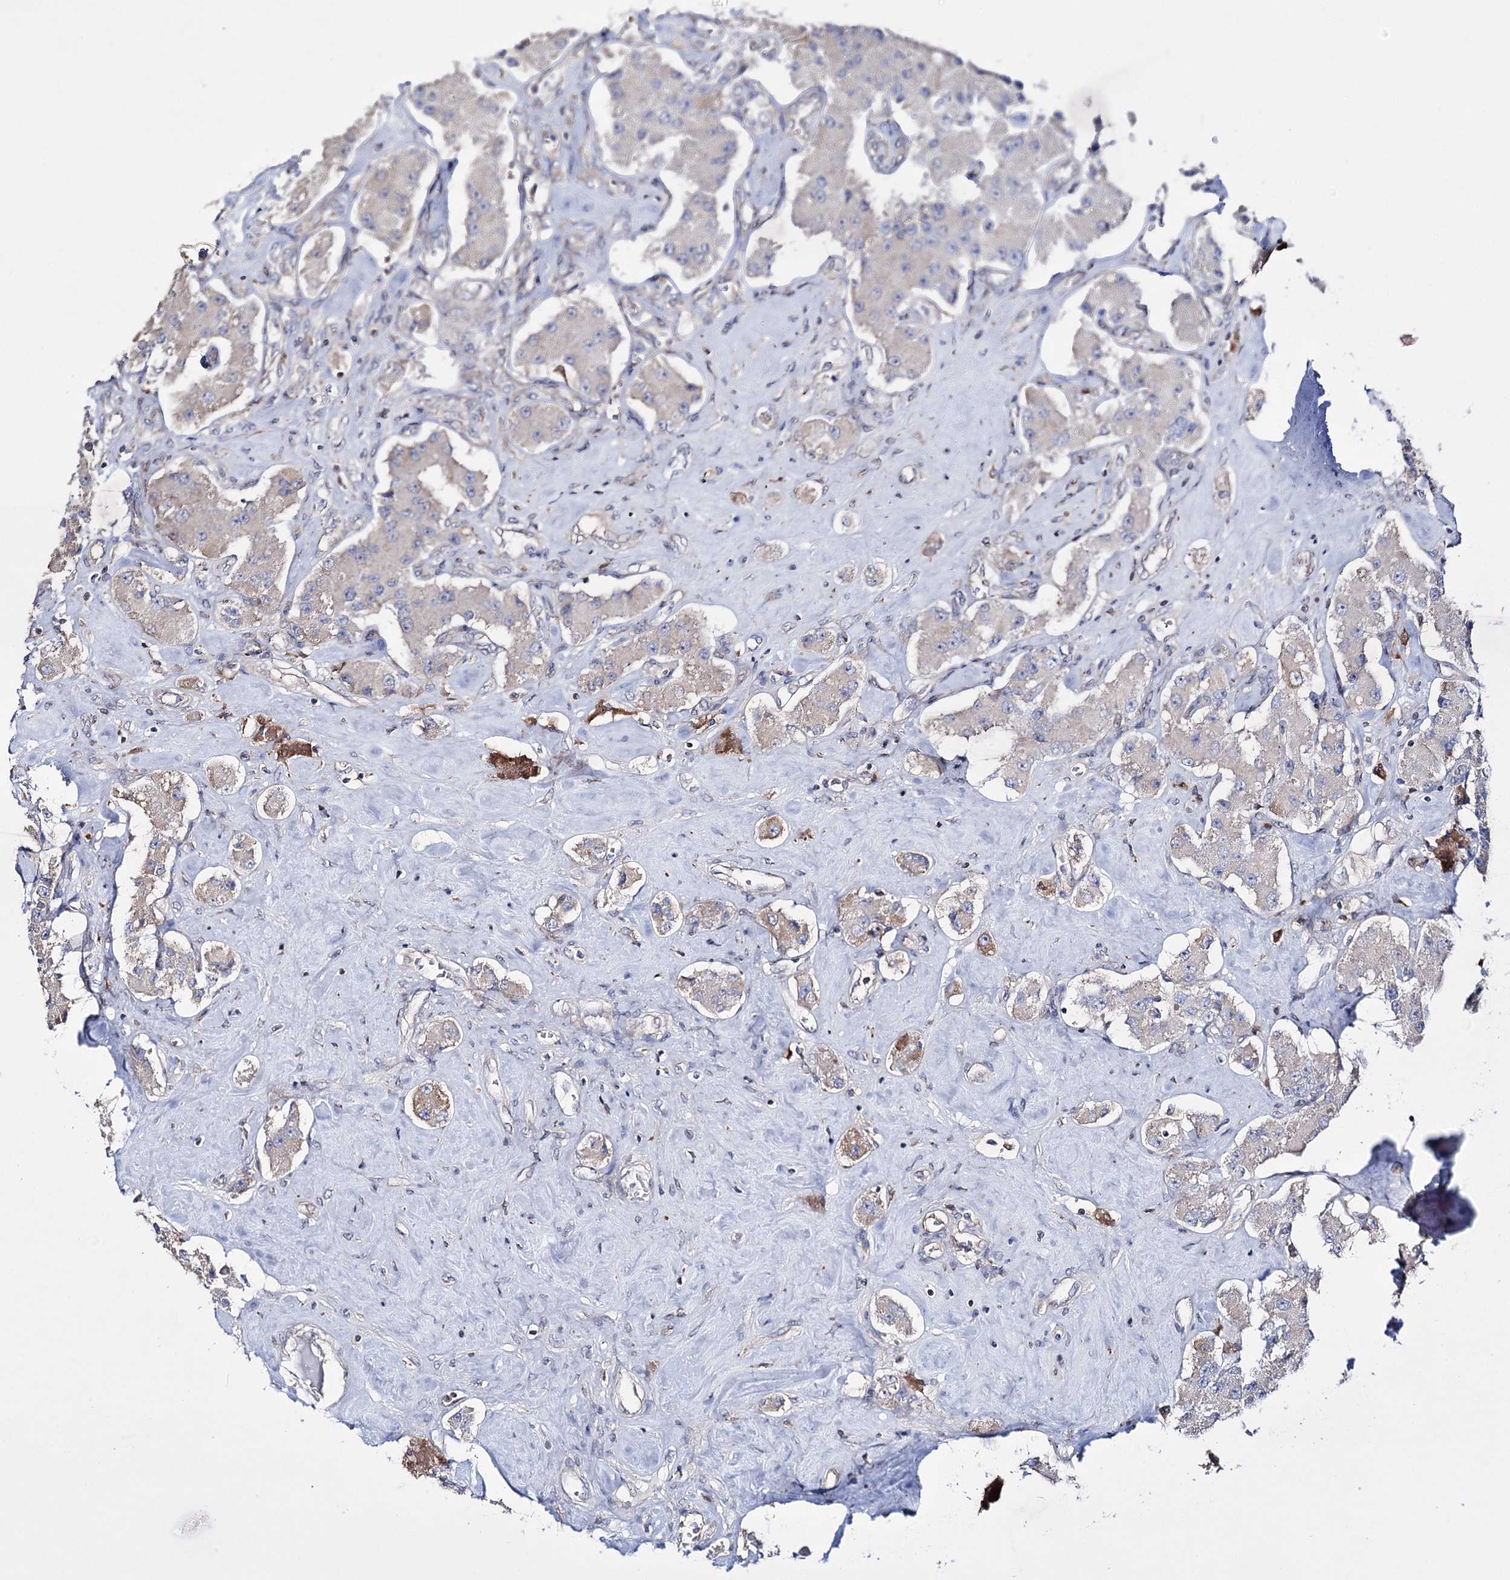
{"staining": {"intensity": "weak", "quantity": "<25%", "location": "cytoplasmic/membranous"}, "tissue": "carcinoid", "cell_type": "Tumor cells", "image_type": "cancer", "snomed": [{"axis": "morphology", "description": "Carcinoid, malignant, NOS"}, {"axis": "topography", "description": "Pancreas"}], "caption": "Malignant carcinoid was stained to show a protein in brown. There is no significant expression in tumor cells.", "gene": "PTER", "patient": {"sex": "male", "age": 41}}